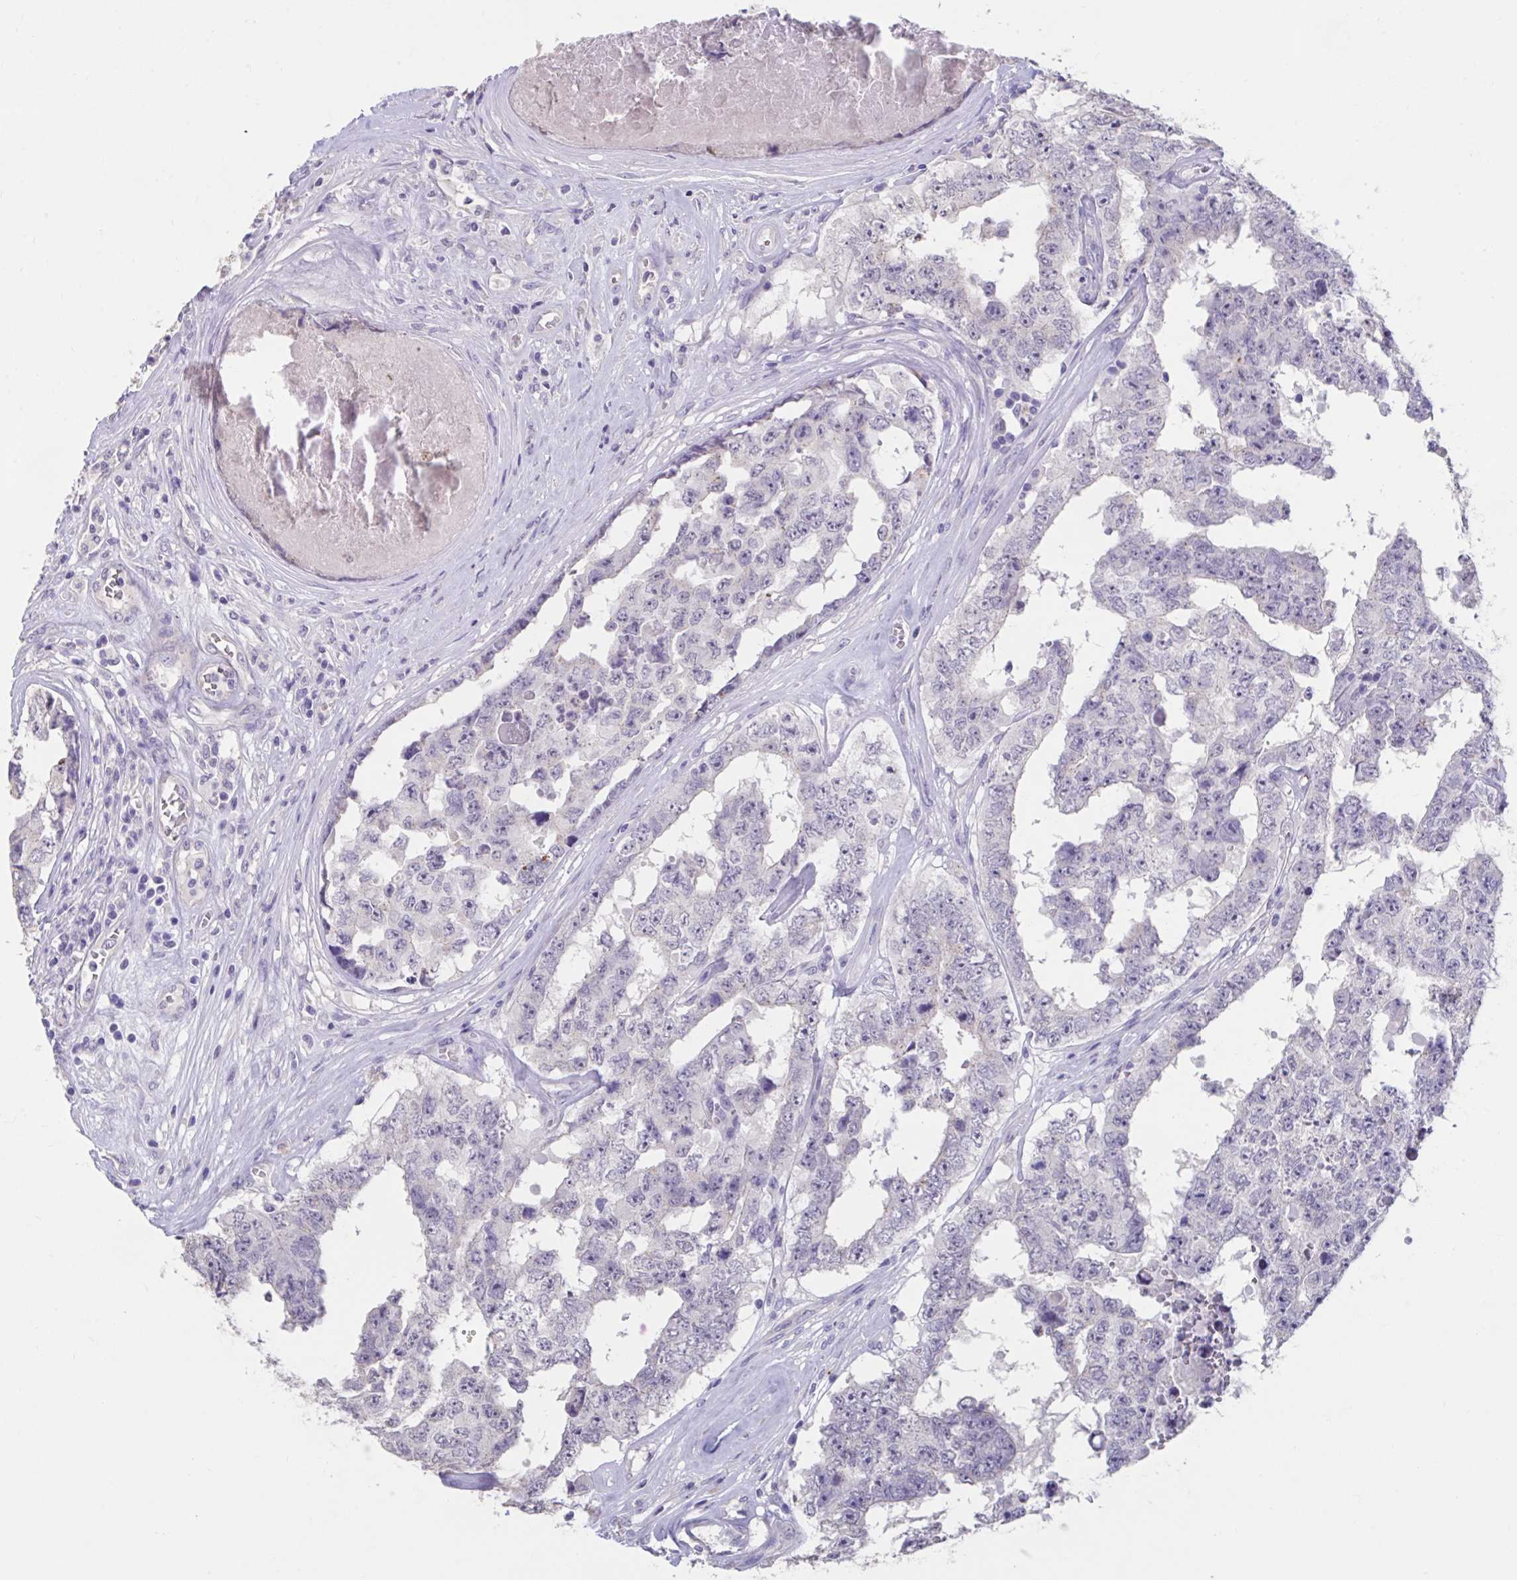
{"staining": {"intensity": "negative", "quantity": "none", "location": "none"}, "tissue": "testis cancer", "cell_type": "Tumor cells", "image_type": "cancer", "snomed": [{"axis": "morphology", "description": "Normal tissue, NOS"}, {"axis": "morphology", "description": "Carcinoma, Embryonal, NOS"}, {"axis": "topography", "description": "Testis"}, {"axis": "topography", "description": "Epididymis"}], "caption": "Protein analysis of testis cancer reveals no significant staining in tumor cells.", "gene": "GPR162", "patient": {"sex": "male", "age": 25}}